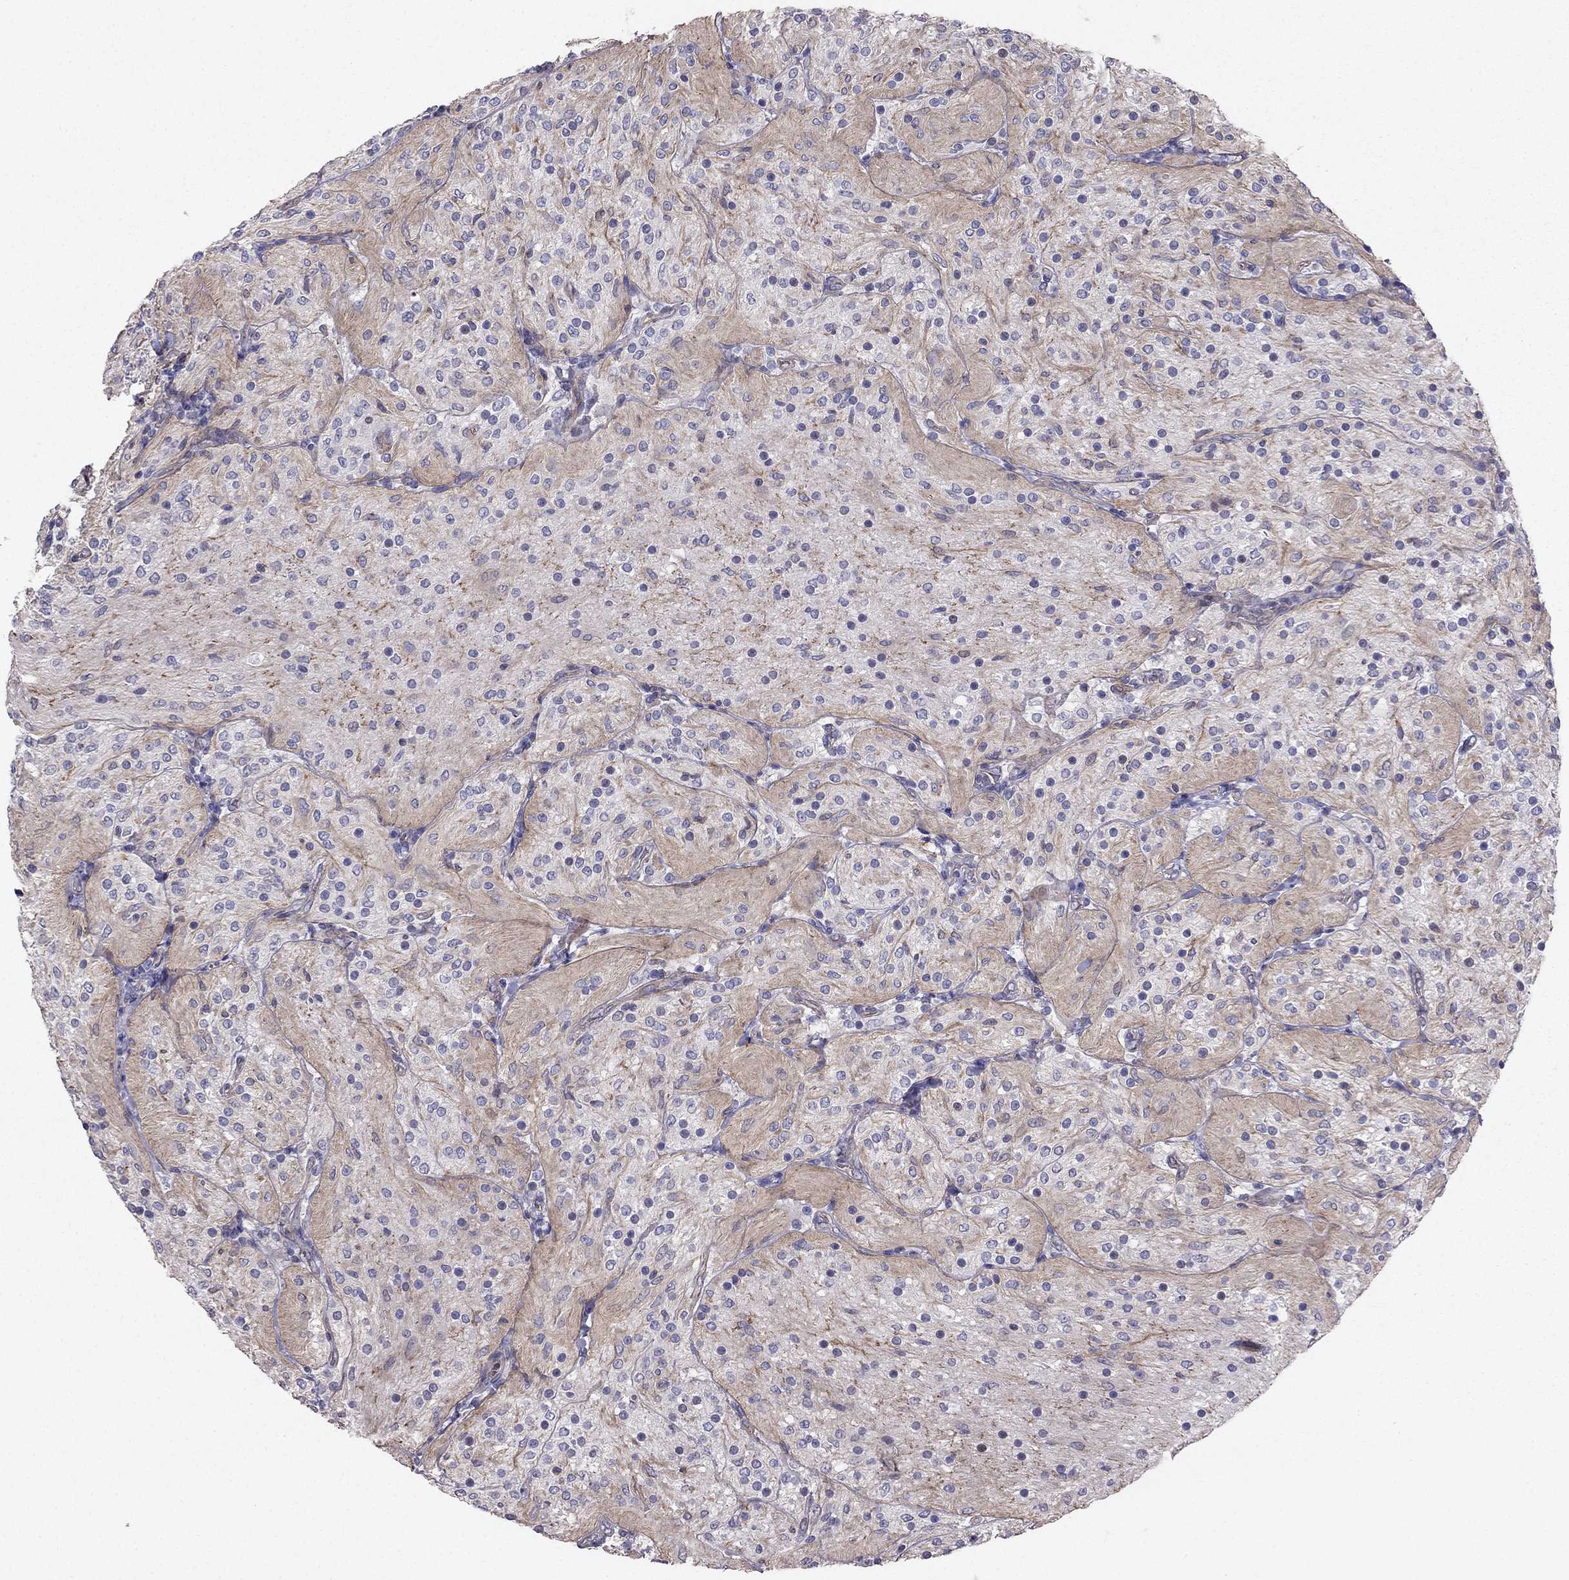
{"staining": {"intensity": "negative", "quantity": "none", "location": "none"}, "tissue": "glioma", "cell_type": "Tumor cells", "image_type": "cancer", "snomed": [{"axis": "morphology", "description": "Glioma, malignant, Low grade"}, {"axis": "topography", "description": "Brain"}], "caption": "Immunohistochemistry of human glioma demonstrates no staining in tumor cells.", "gene": "ENOX1", "patient": {"sex": "male", "age": 3}}